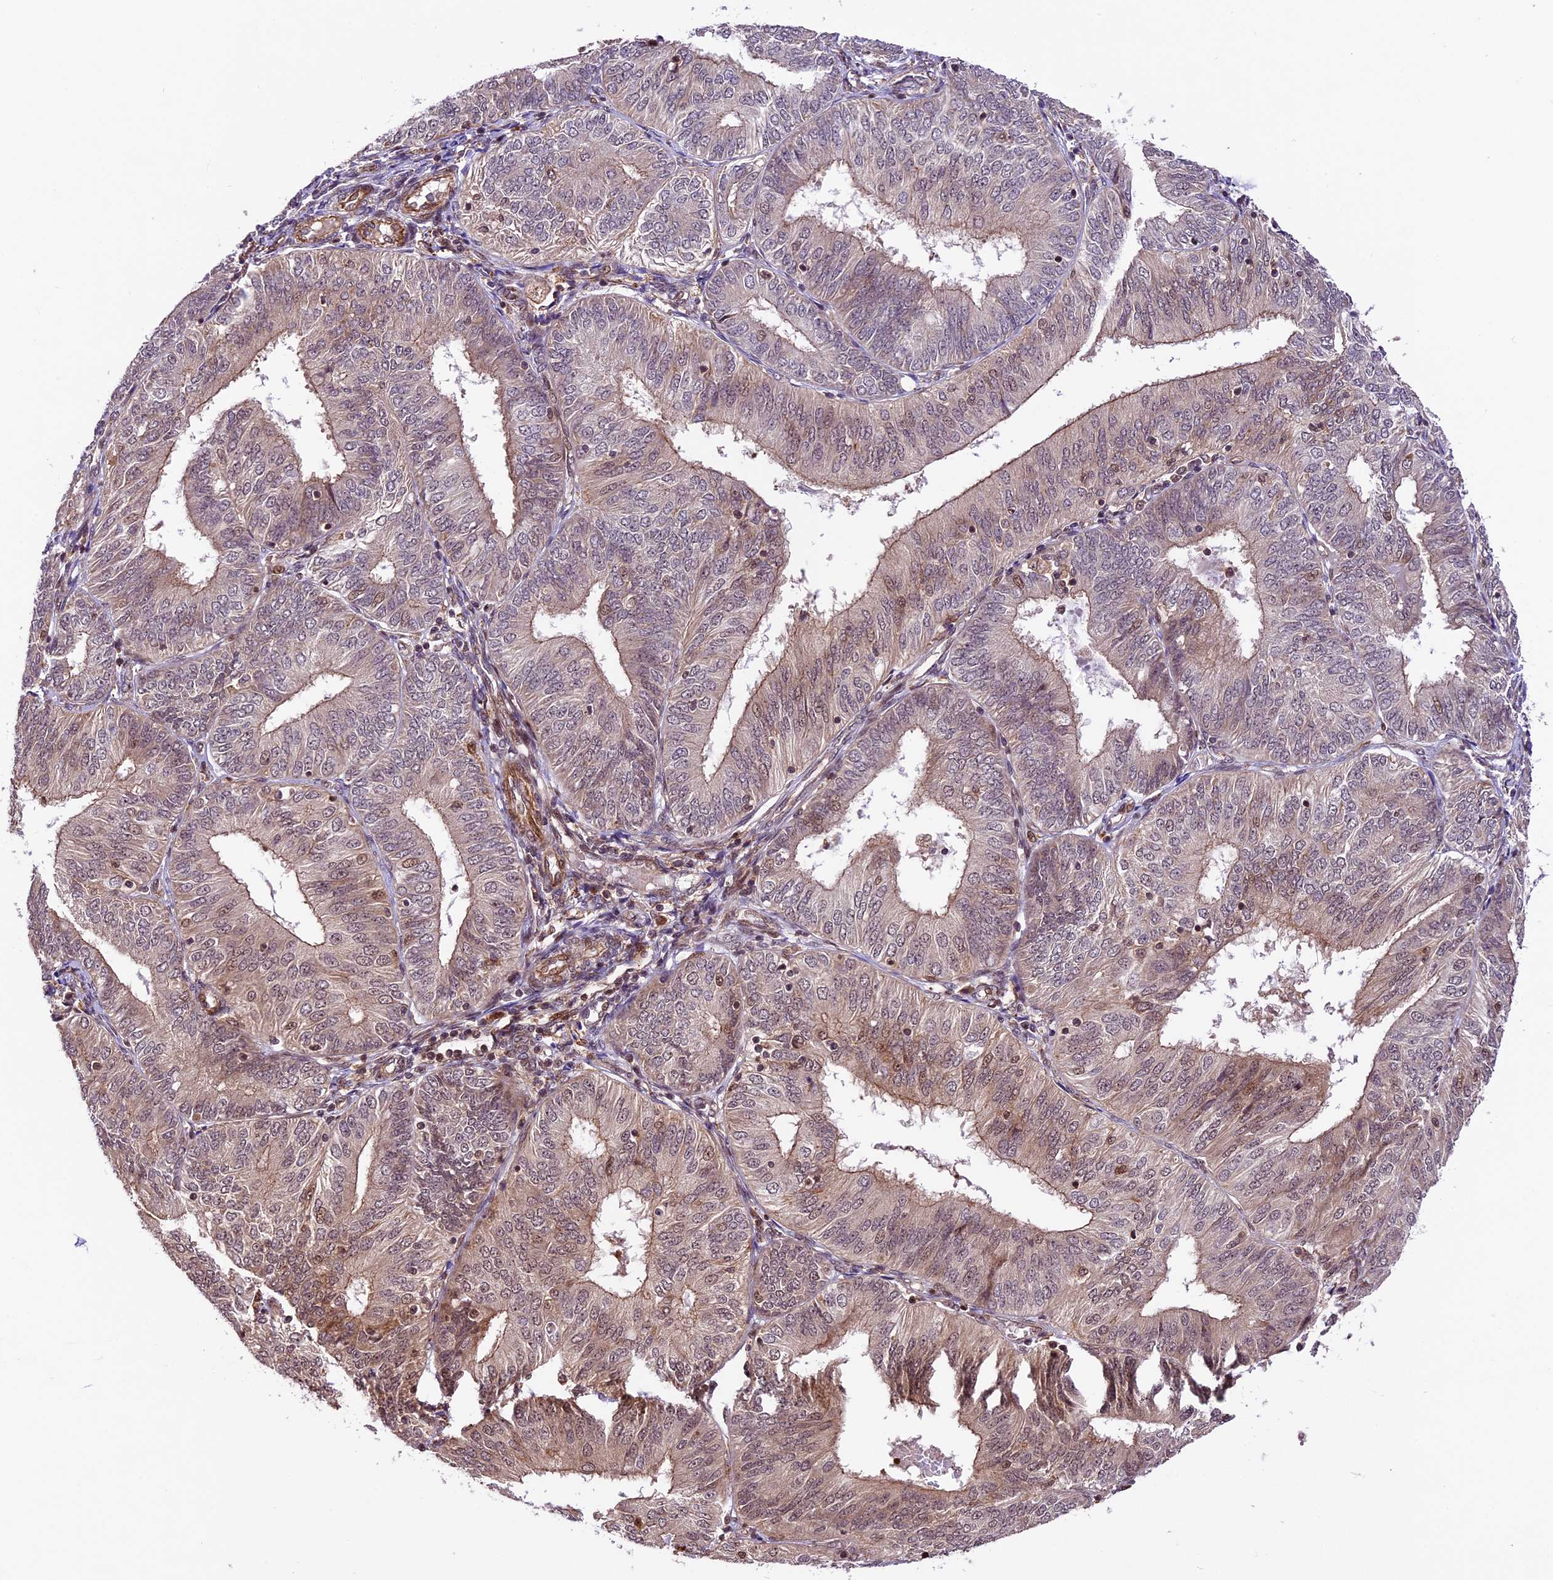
{"staining": {"intensity": "weak", "quantity": "25%-75%", "location": "cytoplasmic/membranous,nuclear"}, "tissue": "endometrial cancer", "cell_type": "Tumor cells", "image_type": "cancer", "snomed": [{"axis": "morphology", "description": "Adenocarcinoma, NOS"}, {"axis": "topography", "description": "Endometrium"}], "caption": "A brown stain labels weak cytoplasmic/membranous and nuclear positivity of a protein in human adenocarcinoma (endometrial) tumor cells.", "gene": "DHX38", "patient": {"sex": "female", "age": 58}}